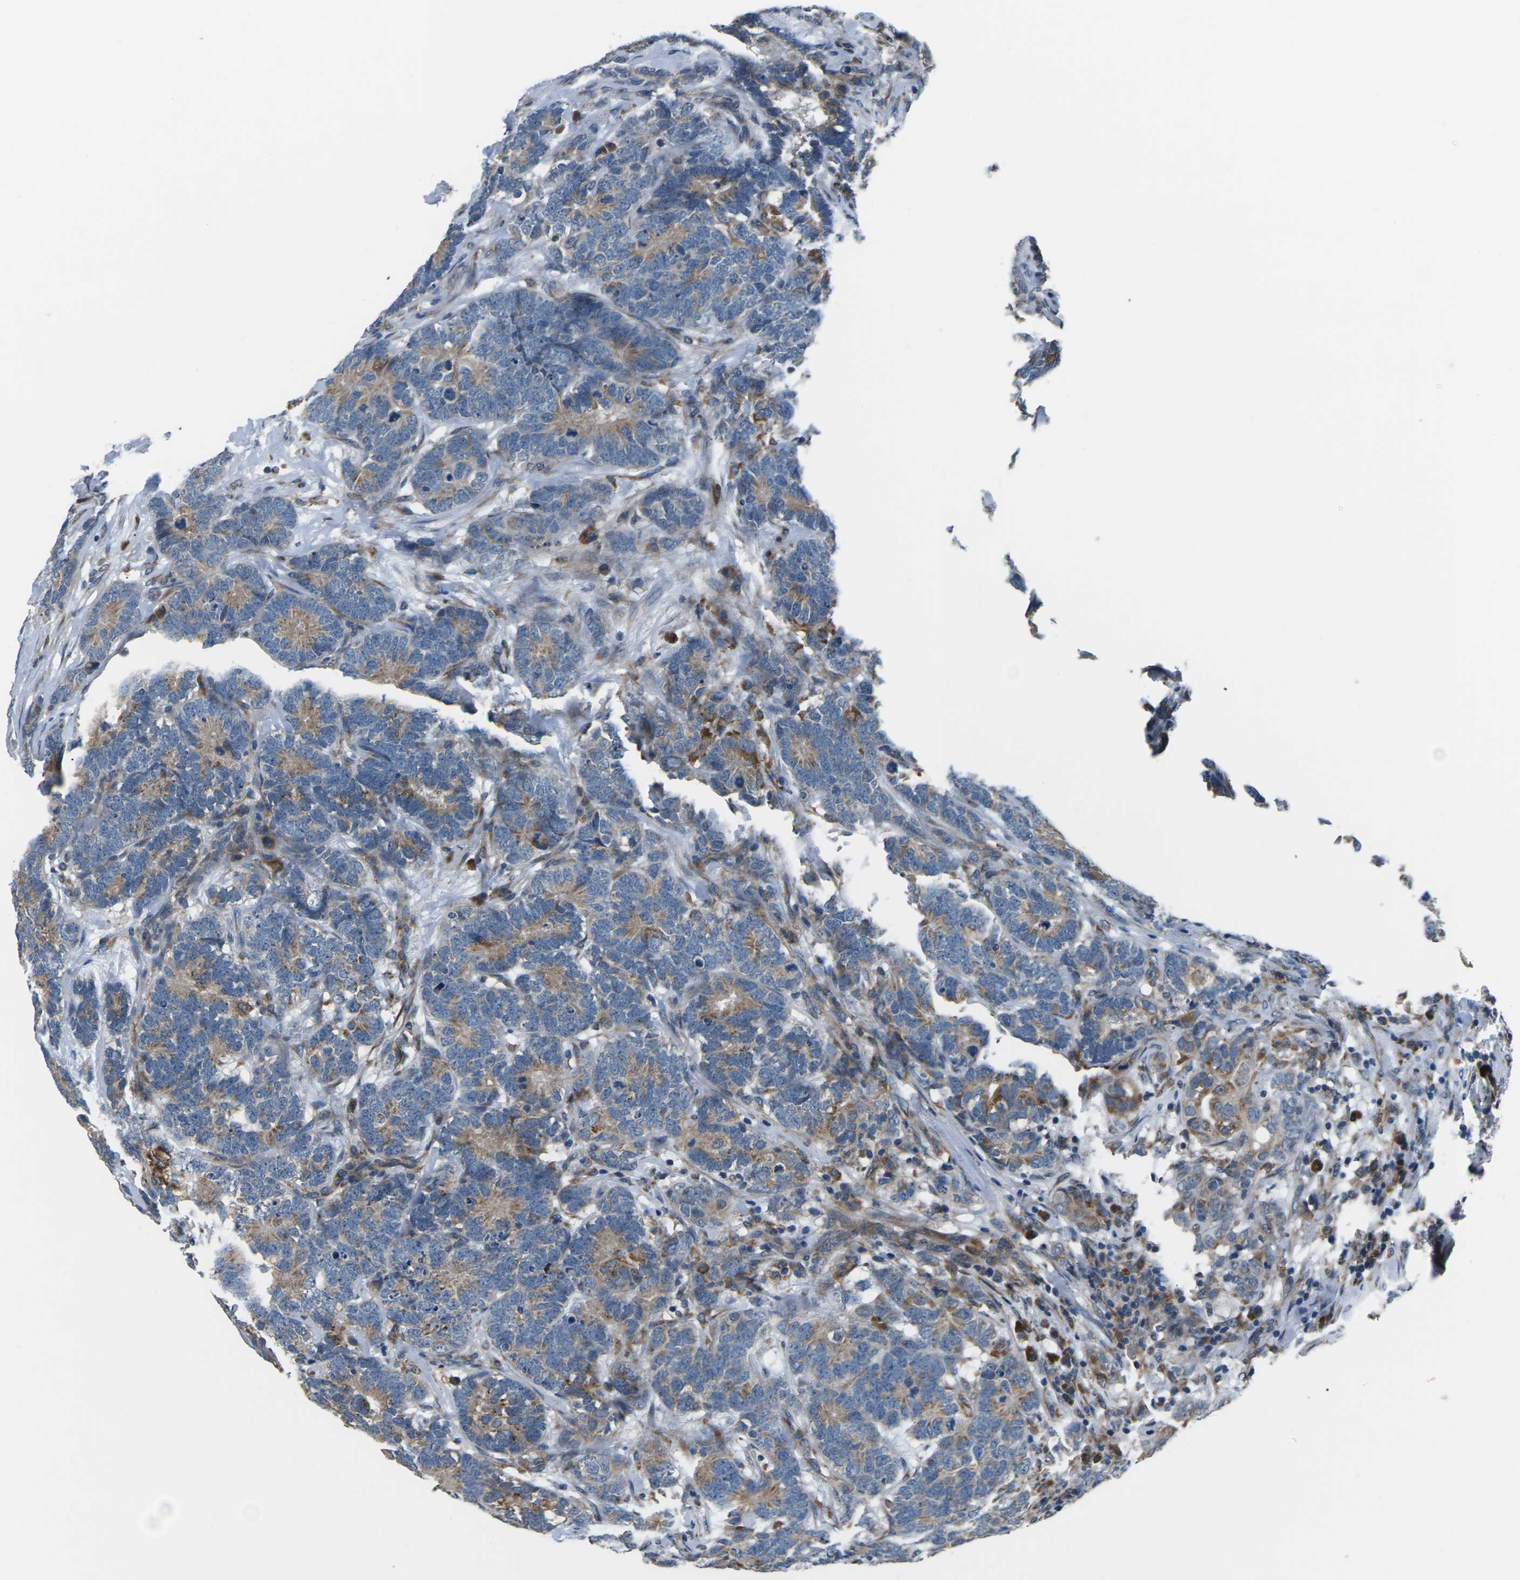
{"staining": {"intensity": "moderate", "quantity": ">75%", "location": "cytoplasmic/membranous"}, "tissue": "testis cancer", "cell_type": "Tumor cells", "image_type": "cancer", "snomed": [{"axis": "morphology", "description": "Carcinoma, Embryonal, NOS"}, {"axis": "topography", "description": "Testis"}], "caption": "A brown stain shows moderate cytoplasmic/membranous expression of a protein in human embryonal carcinoma (testis) tumor cells.", "gene": "GABRP", "patient": {"sex": "male", "age": 26}}